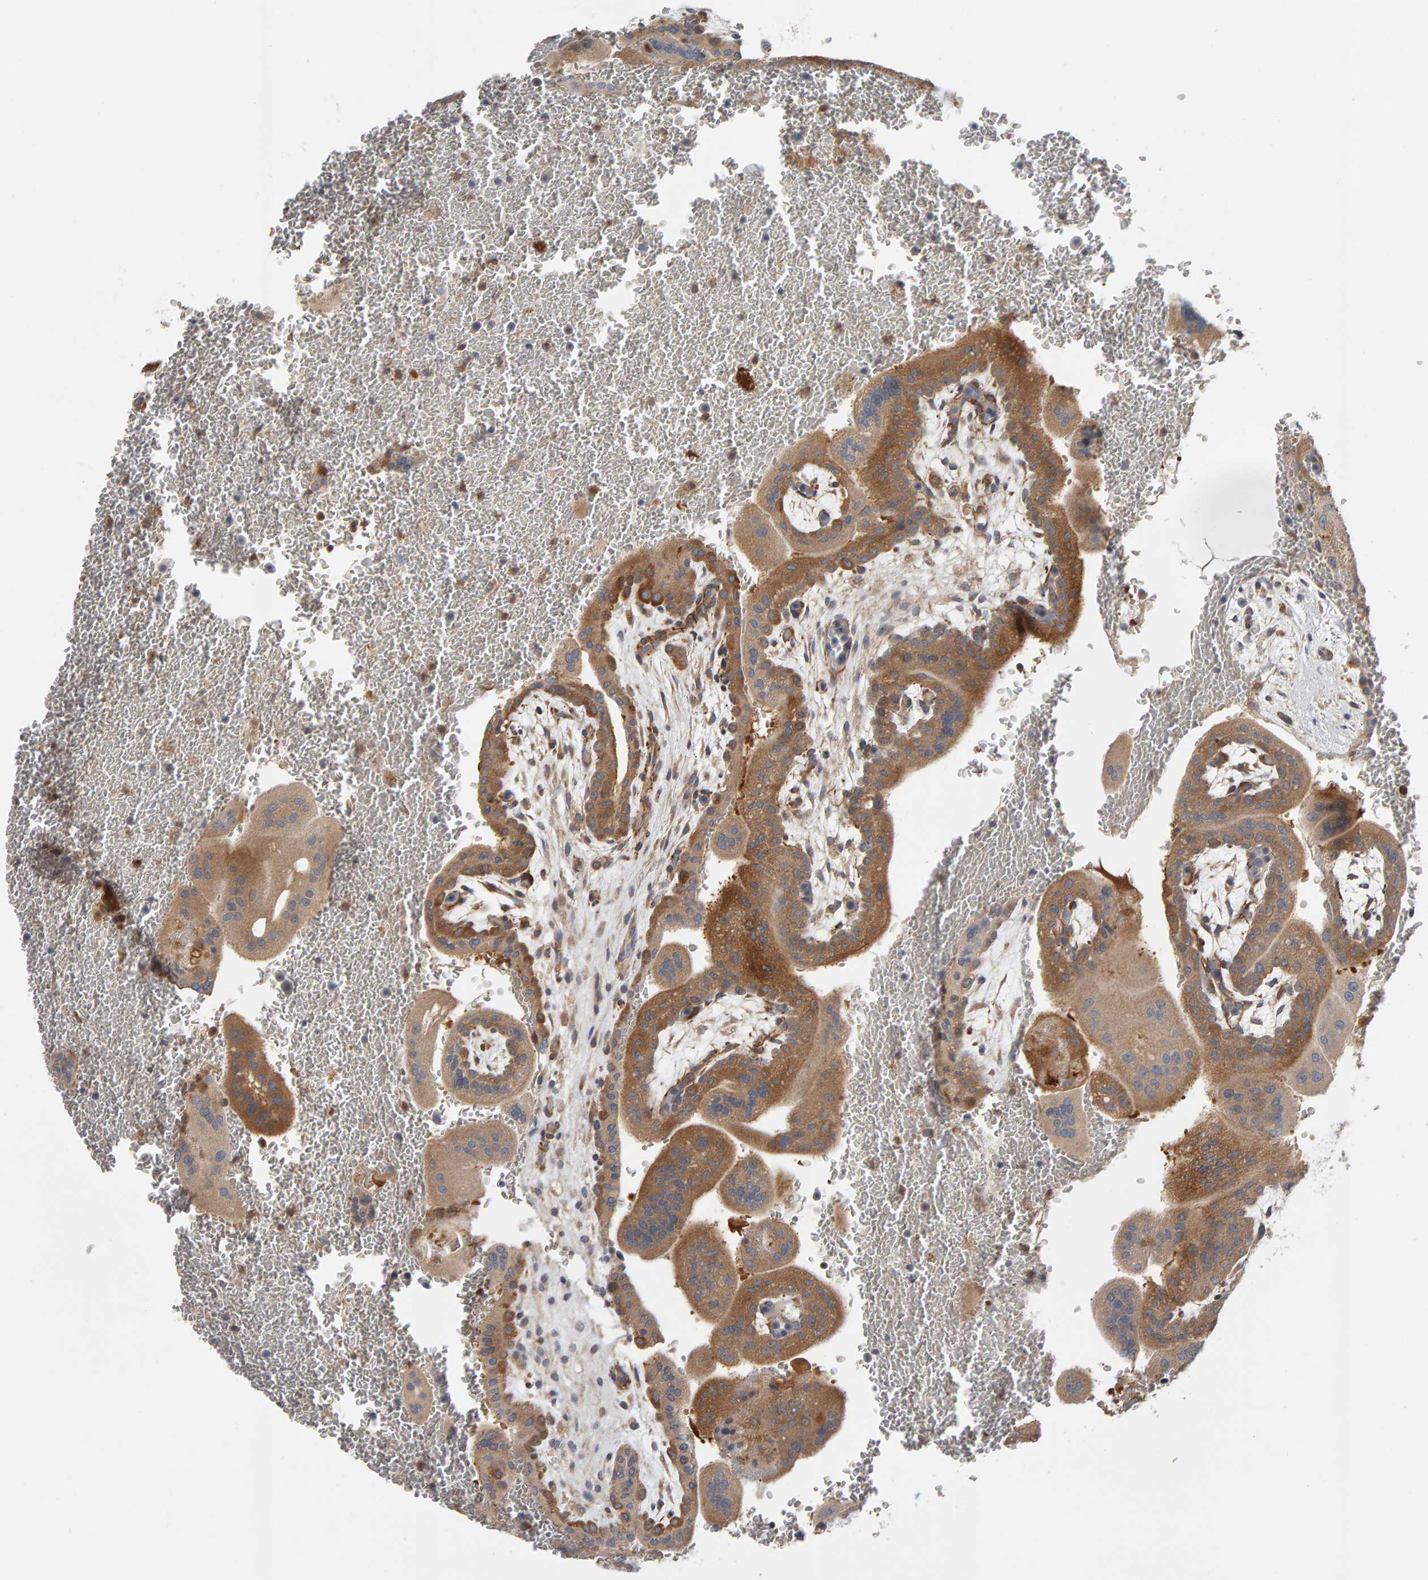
{"staining": {"intensity": "moderate", "quantity": "25%-75%", "location": "cytoplasmic/membranous"}, "tissue": "placenta", "cell_type": "Trophoblastic cells", "image_type": "normal", "snomed": [{"axis": "morphology", "description": "Normal tissue, NOS"}, {"axis": "topography", "description": "Placenta"}], "caption": "Protein analysis of normal placenta shows moderate cytoplasmic/membranous expression in approximately 25%-75% of trophoblastic cells.", "gene": "C9orf72", "patient": {"sex": "female", "age": 35}}